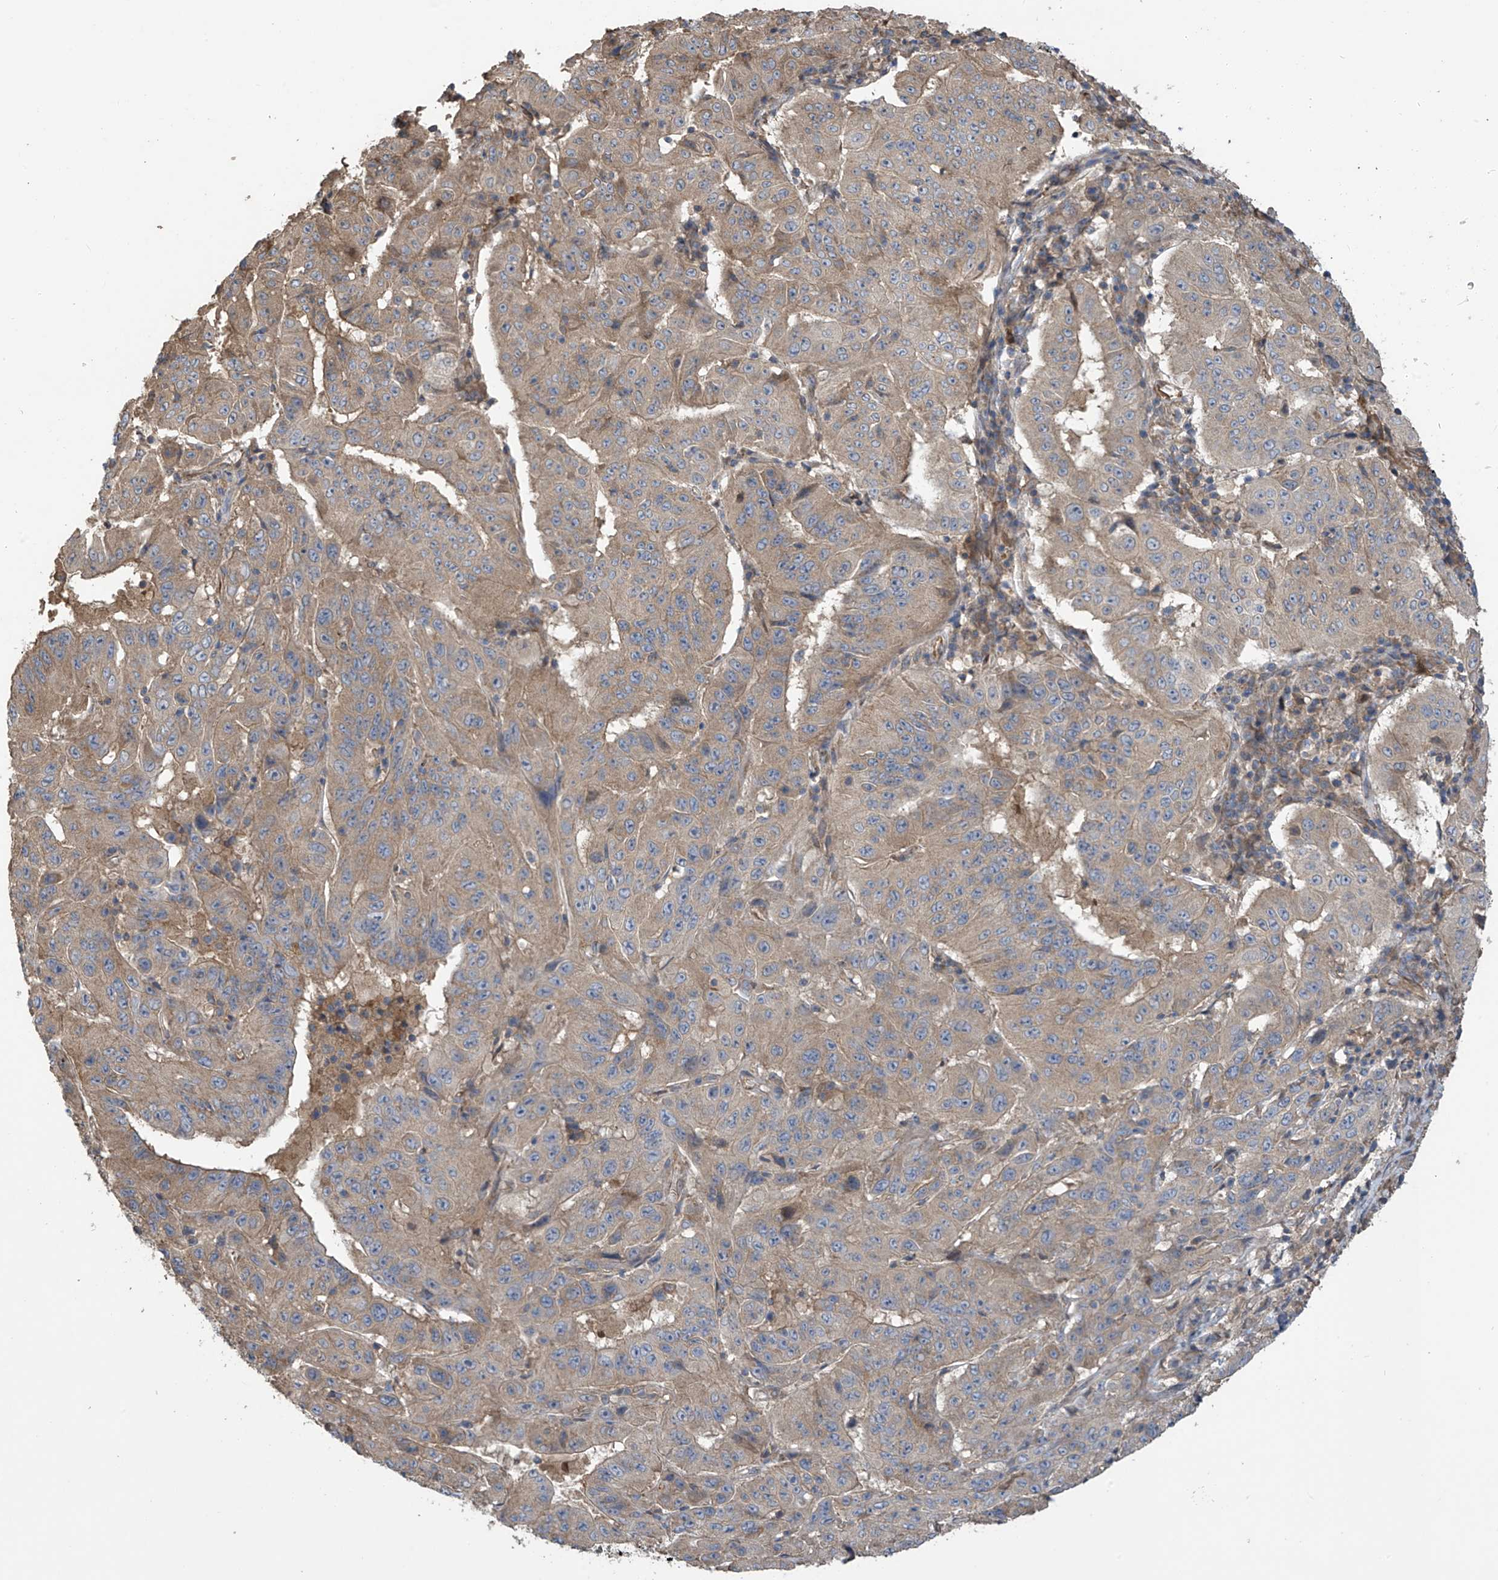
{"staining": {"intensity": "weak", "quantity": ">75%", "location": "cytoplasmic/membranous"}, "tissue": "pancreatic cancer", "cell_type": "Tumor cells", "image_type": "cancer", "snomed": [{"axis": "morphology", "description": "Adenocarcinoma, NOS"}, {"axis": "topography", "description": "Pancreas"}], "caption": "Pancreatic cancer (adenocarcinoma) stained with a brown dye exhibits weak cytoplasmic/membranous positive positivity in approximately >75% of tumor cells.", "gene": "PHACTR4", "patient": {"sex": "male", "age": 63}}